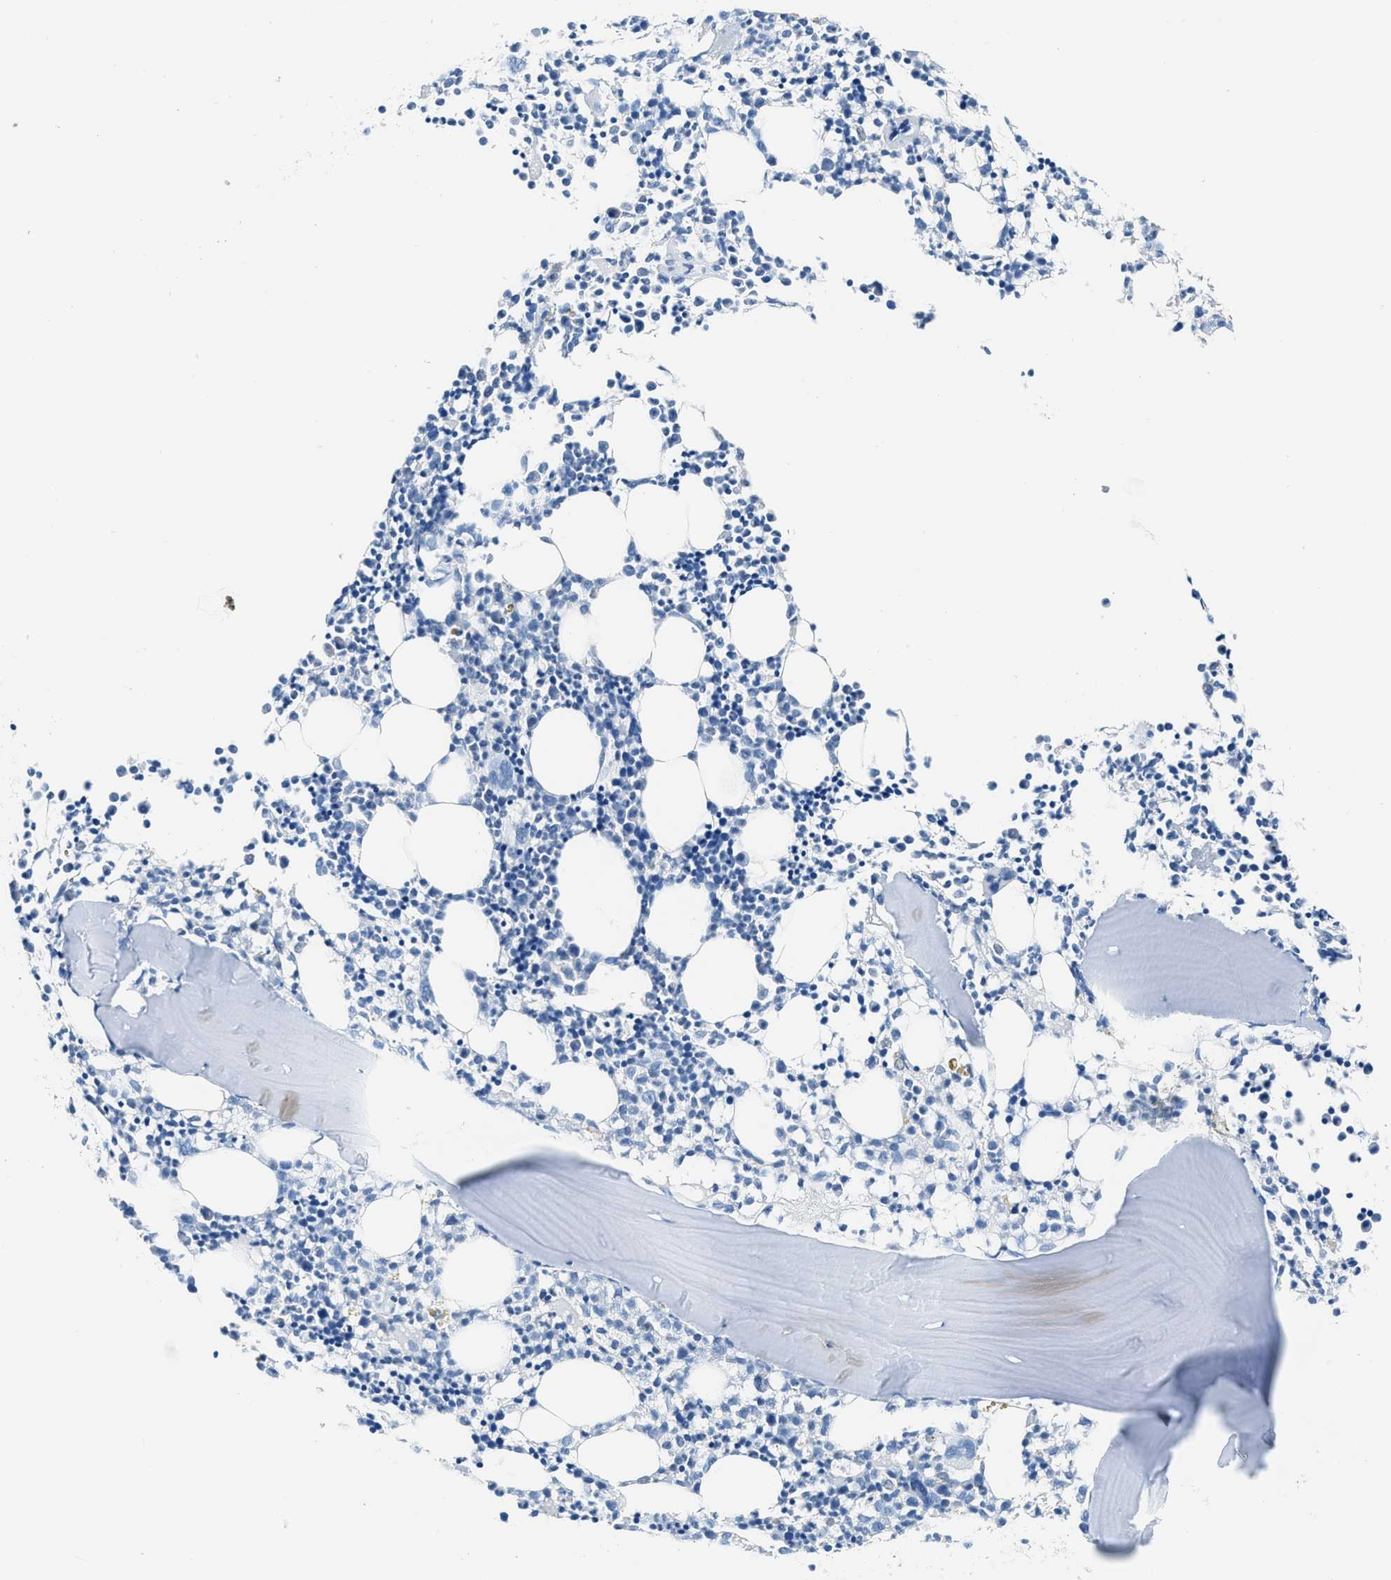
{"staining": {"intensity": "moderate", "quantity": "<25%", "location": "nuclear"}, "tissue": "bone marrow", "cell_type": "Hematopoietic cells", "image_type": "normal", "snomed": [{"axis": "morphology", "description": "Normal tissue, NOS"}, {"axis": "morphology", "description": "Inflammation, NOS"}, {"axis": "topography", "description": "Bone marrow"}], "caption": "Brown immunohistochemical staining in normal human bone marrow shows moderate nuclear staining in about <25% of hematopoietic cells. (DAB = brown stain, brightfield microscopy at high magnification).", "gene": "ALX1", "patient": {"sex": "male", "age": 25}}